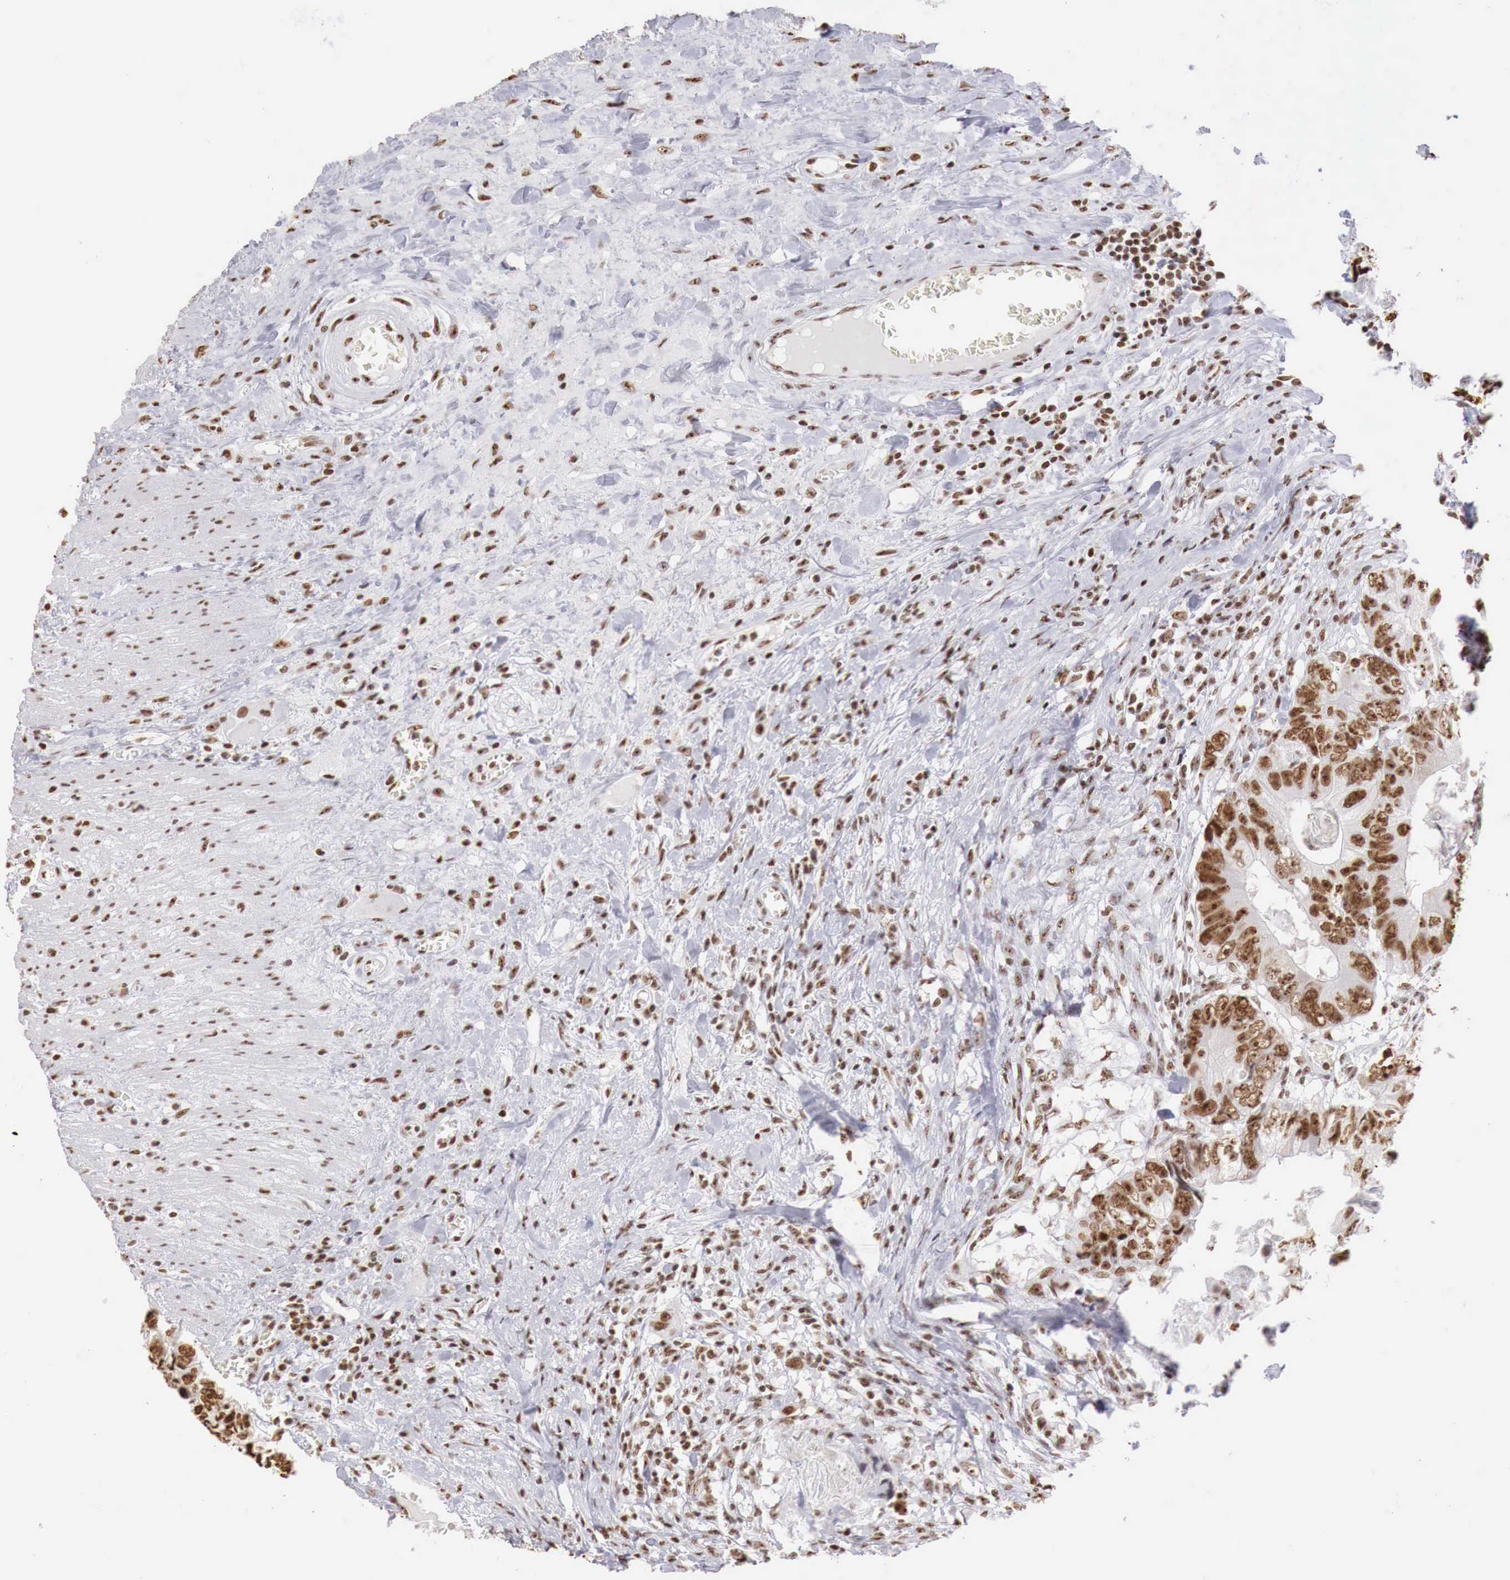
{"staining": {"intensity": "strong", "quantity": ">75%", "location": "nuclear"}, "tissue": "colorectal cancer", "cell_type": "Tumor cells", "image_type": "cancer", "snomed": [{"axis": "morphology", "description": "Adenocarcinoma, NOS"}, {"axis": "topography", "description": "Rectum"}], "caption": "Immunohistochemistry staining of adenocarcinoma (colorectal), which shows high levels of strong nuclear expression in about >75% of tumor cells indicating strong nuclear protein staining. The staining was performed using DAB (3,3'-diaminobenzidine) (brown) for protein detection and nuclei were counterstained in hematoxylin (blue).", "gene": "DKC1", "patient": {"sex": "female", "age": 82}}